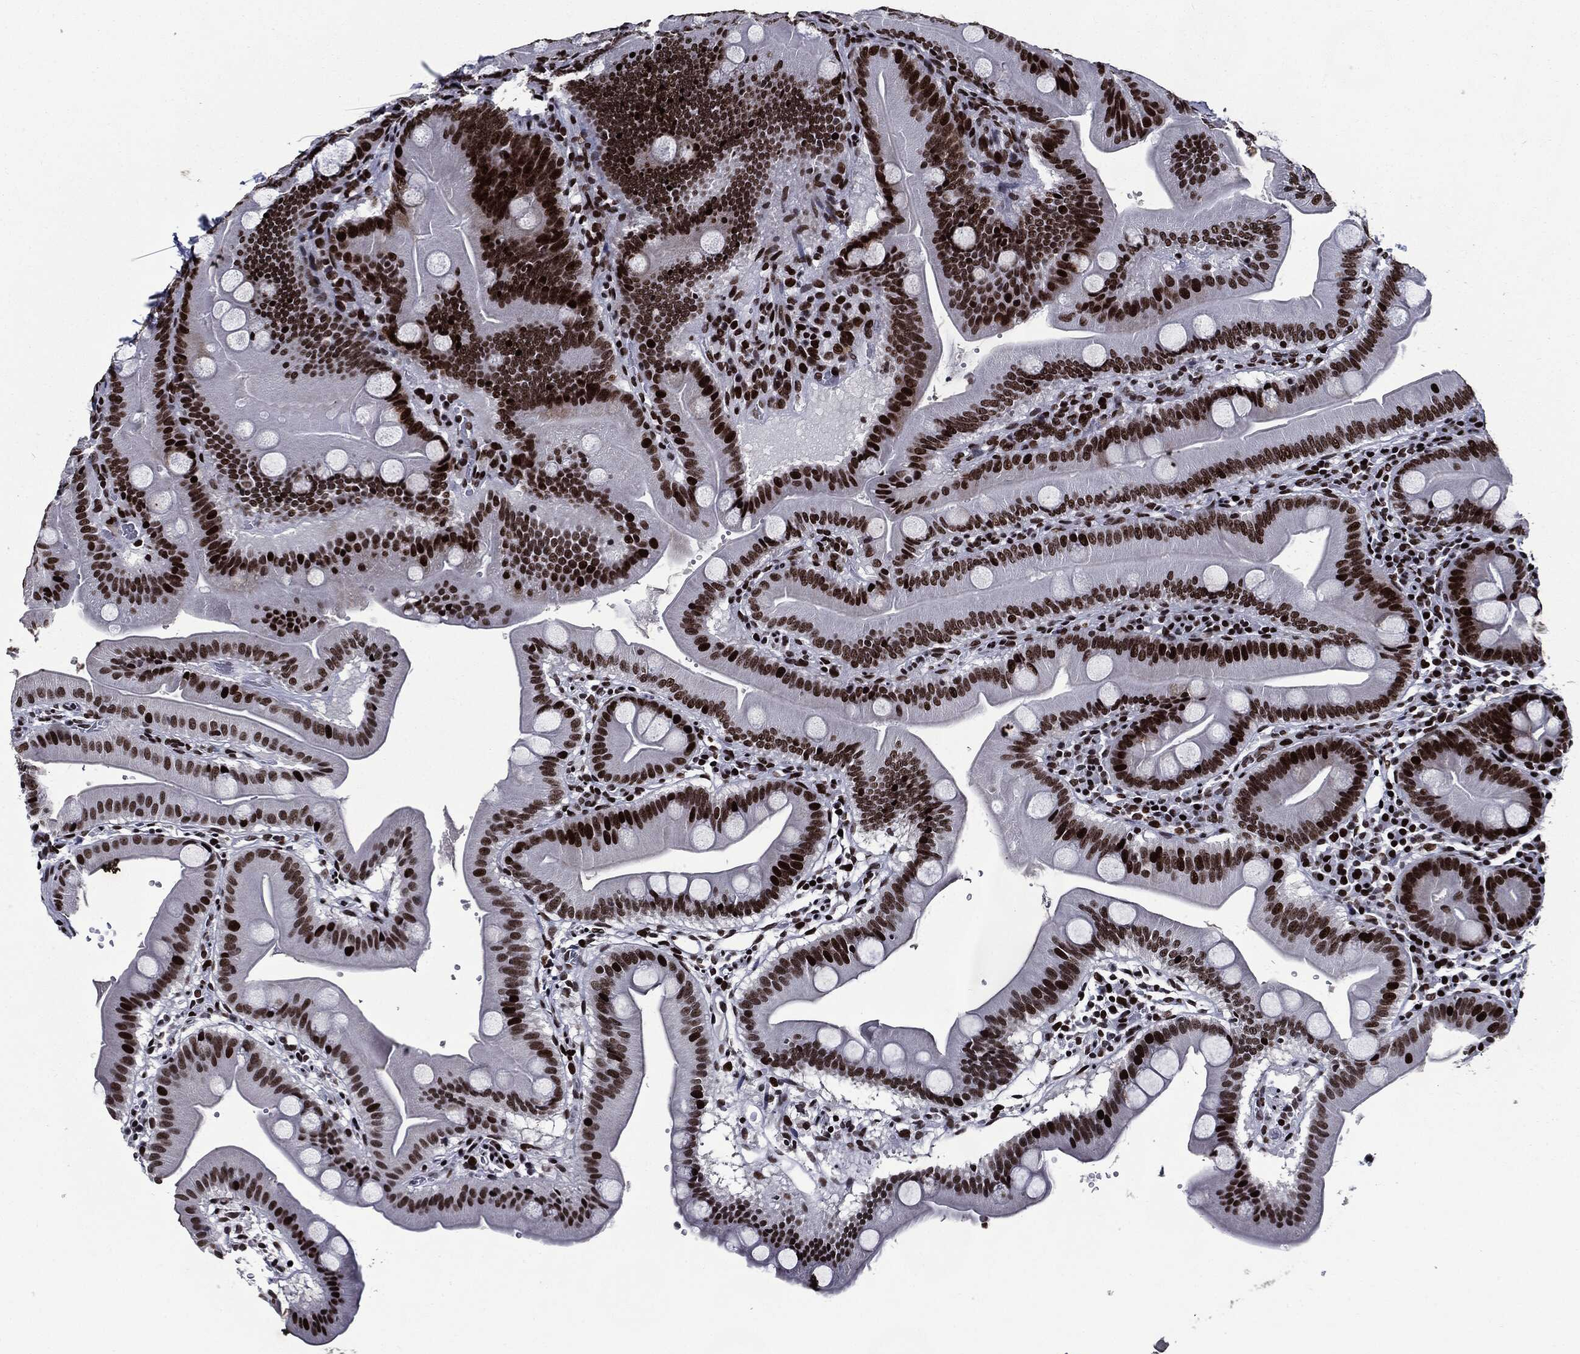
{"staining": {"intensity": "strong", "quantity": ">75%", "location": "nuclear"}, "tissue": "duodenum", "cell_type": "Glandular cells", "image_type": "normal", "snomed": [{"axis": "morphology", "description": "Normal tissue, NOS"}, {"axis": "topography", "description": "Duodenum"}], "caption": "High-magnification brightfield microscopy of normal duodenum stained with DAB (3,3'-diaminobenzidine) (brown) and counterstained with hematoxylin (blue). glandular cells exhibit strong nuclear staining is appreciated in about>75% of cells.", "gene": "ZFP91", "patient": {"sex": "male", "age": 59}}